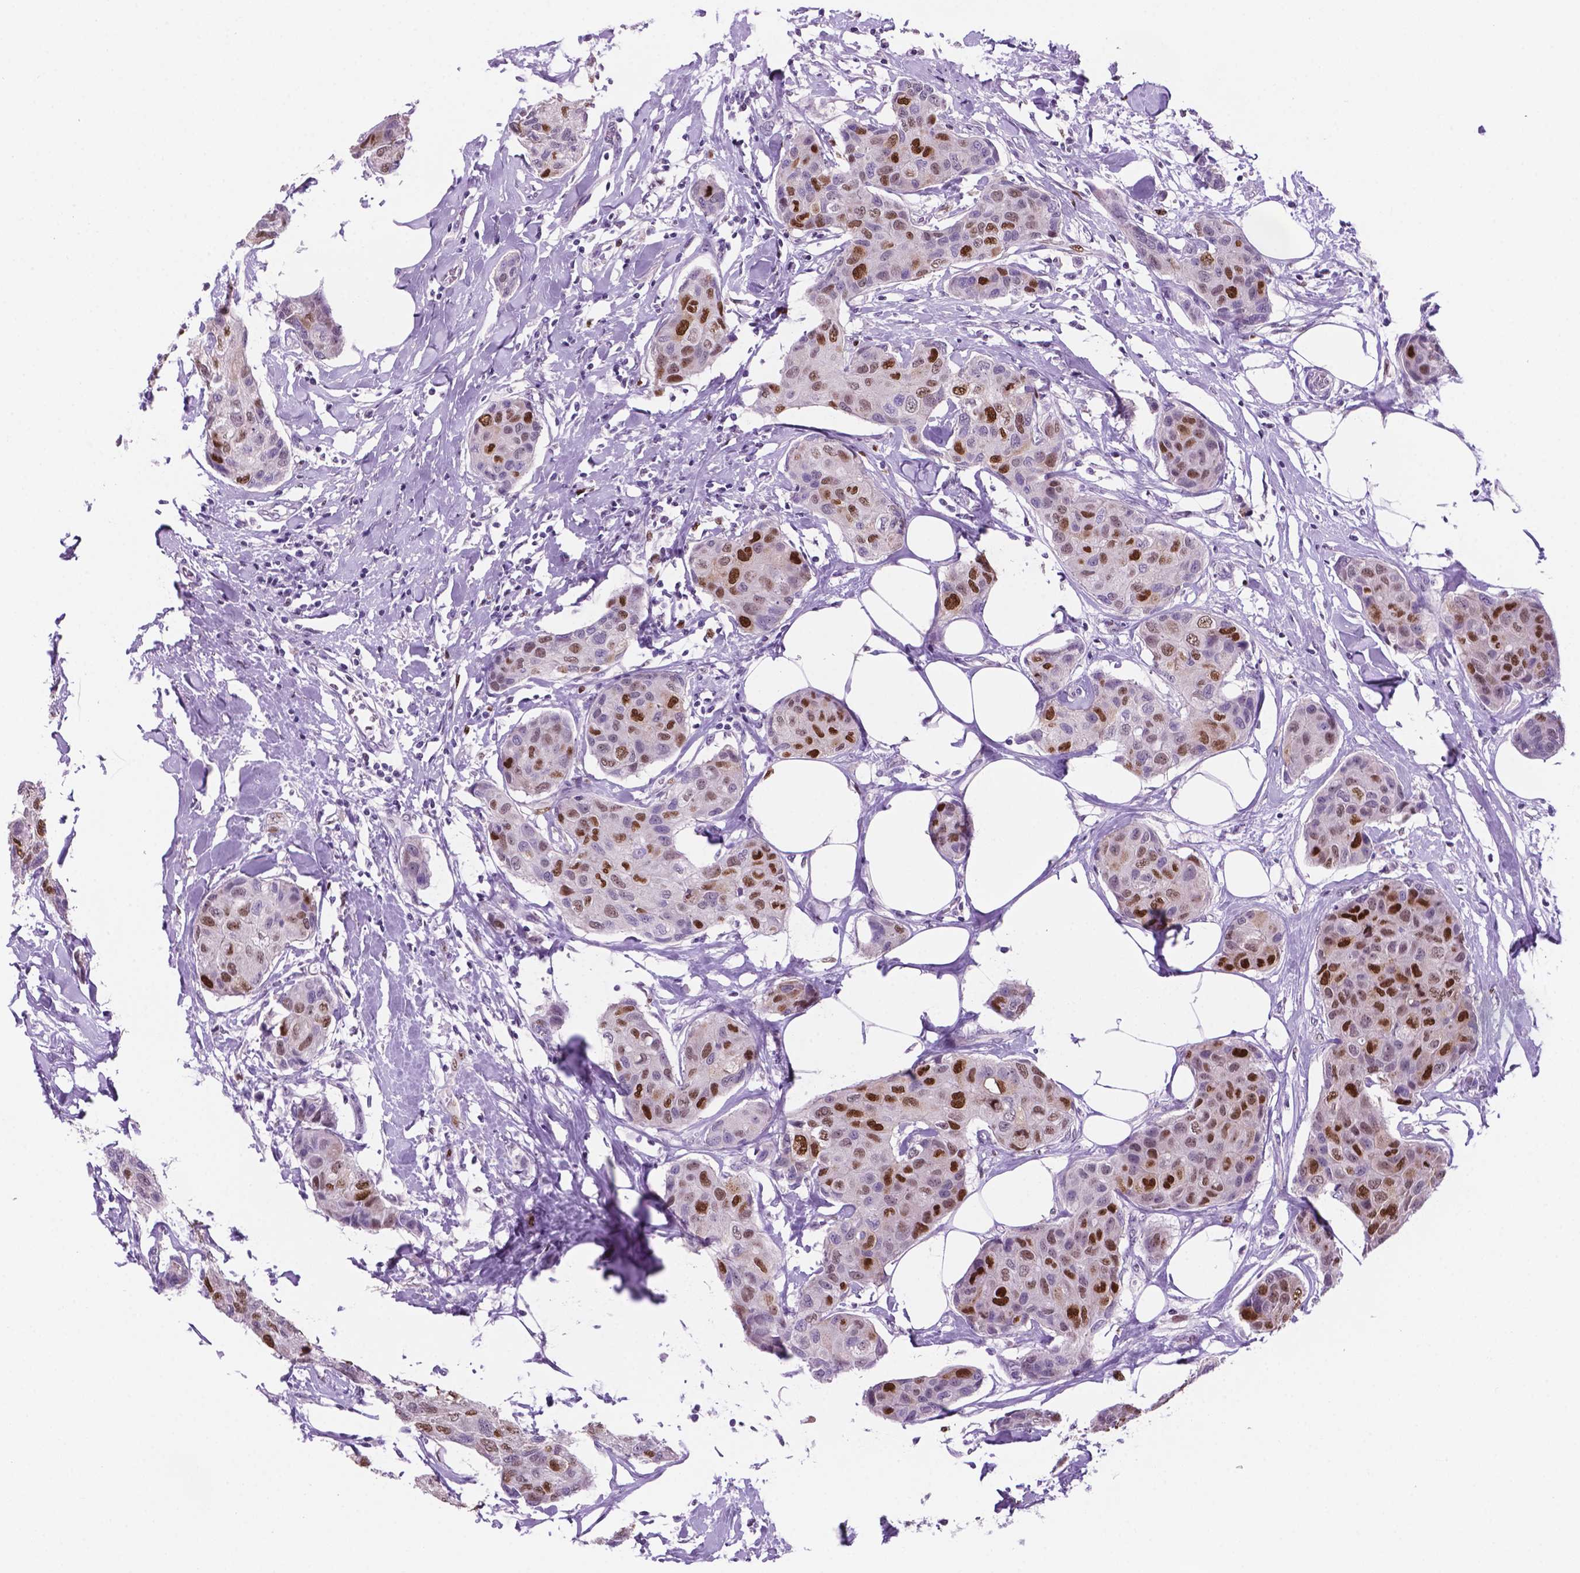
{"staining": {"intensity": "moderate", "quantity": "25%-75%", "location": "nuclear"}, "tissue": "breast cancer", "cell_type": "Tumor cells", "image_type": "cancer", "snomed": [{"axis": "morphology", "description": "Duct carcinoma"}, {"axis": "topography", "description": "Breast"}], "caption": "Human breast cancer (intraductal carcinoma) stained with a brown dye demonstrates moderate nuclear positive positivity in about 25%-75% of tumor cells.", "gene": "NCAPH2", "patient": {"sex": "female", "age": 80}}